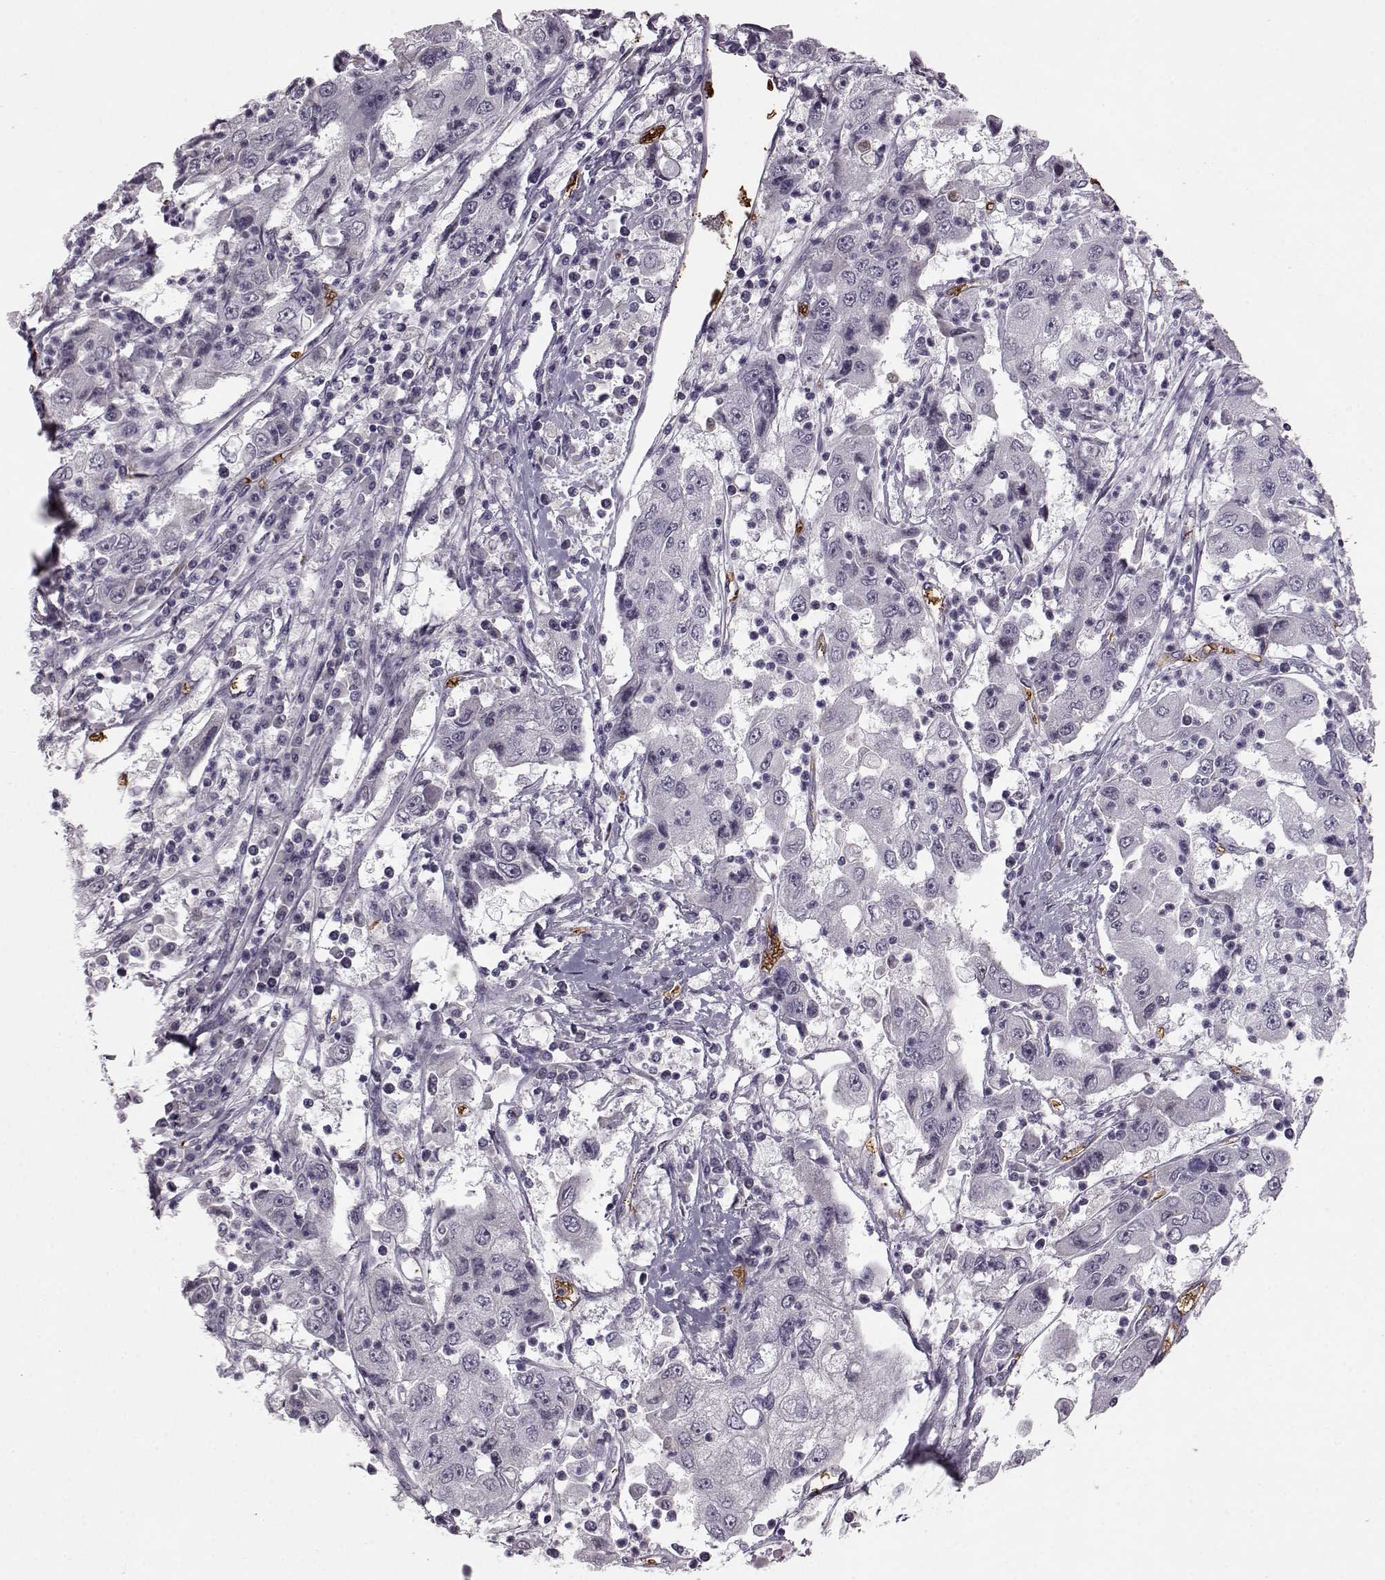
{"staining": {"intensity": "negative", "quantity": "none", "location": "none"}, "tissue": "cervical cancer", "cell_type": "Tumor cells", "image_type": "cancer", "snomed": [{"axis": "morphology", "description": "Squamous cell carcinoma, NOS"}, {"axis": "topography", "description": "Cervix"}], "caption": "Cervical cancer was stained to show a protein in brown. There is no significant expression in tumor cells.", "gene": "PROP1", "patient": {"sex": "female", "age": 36}}